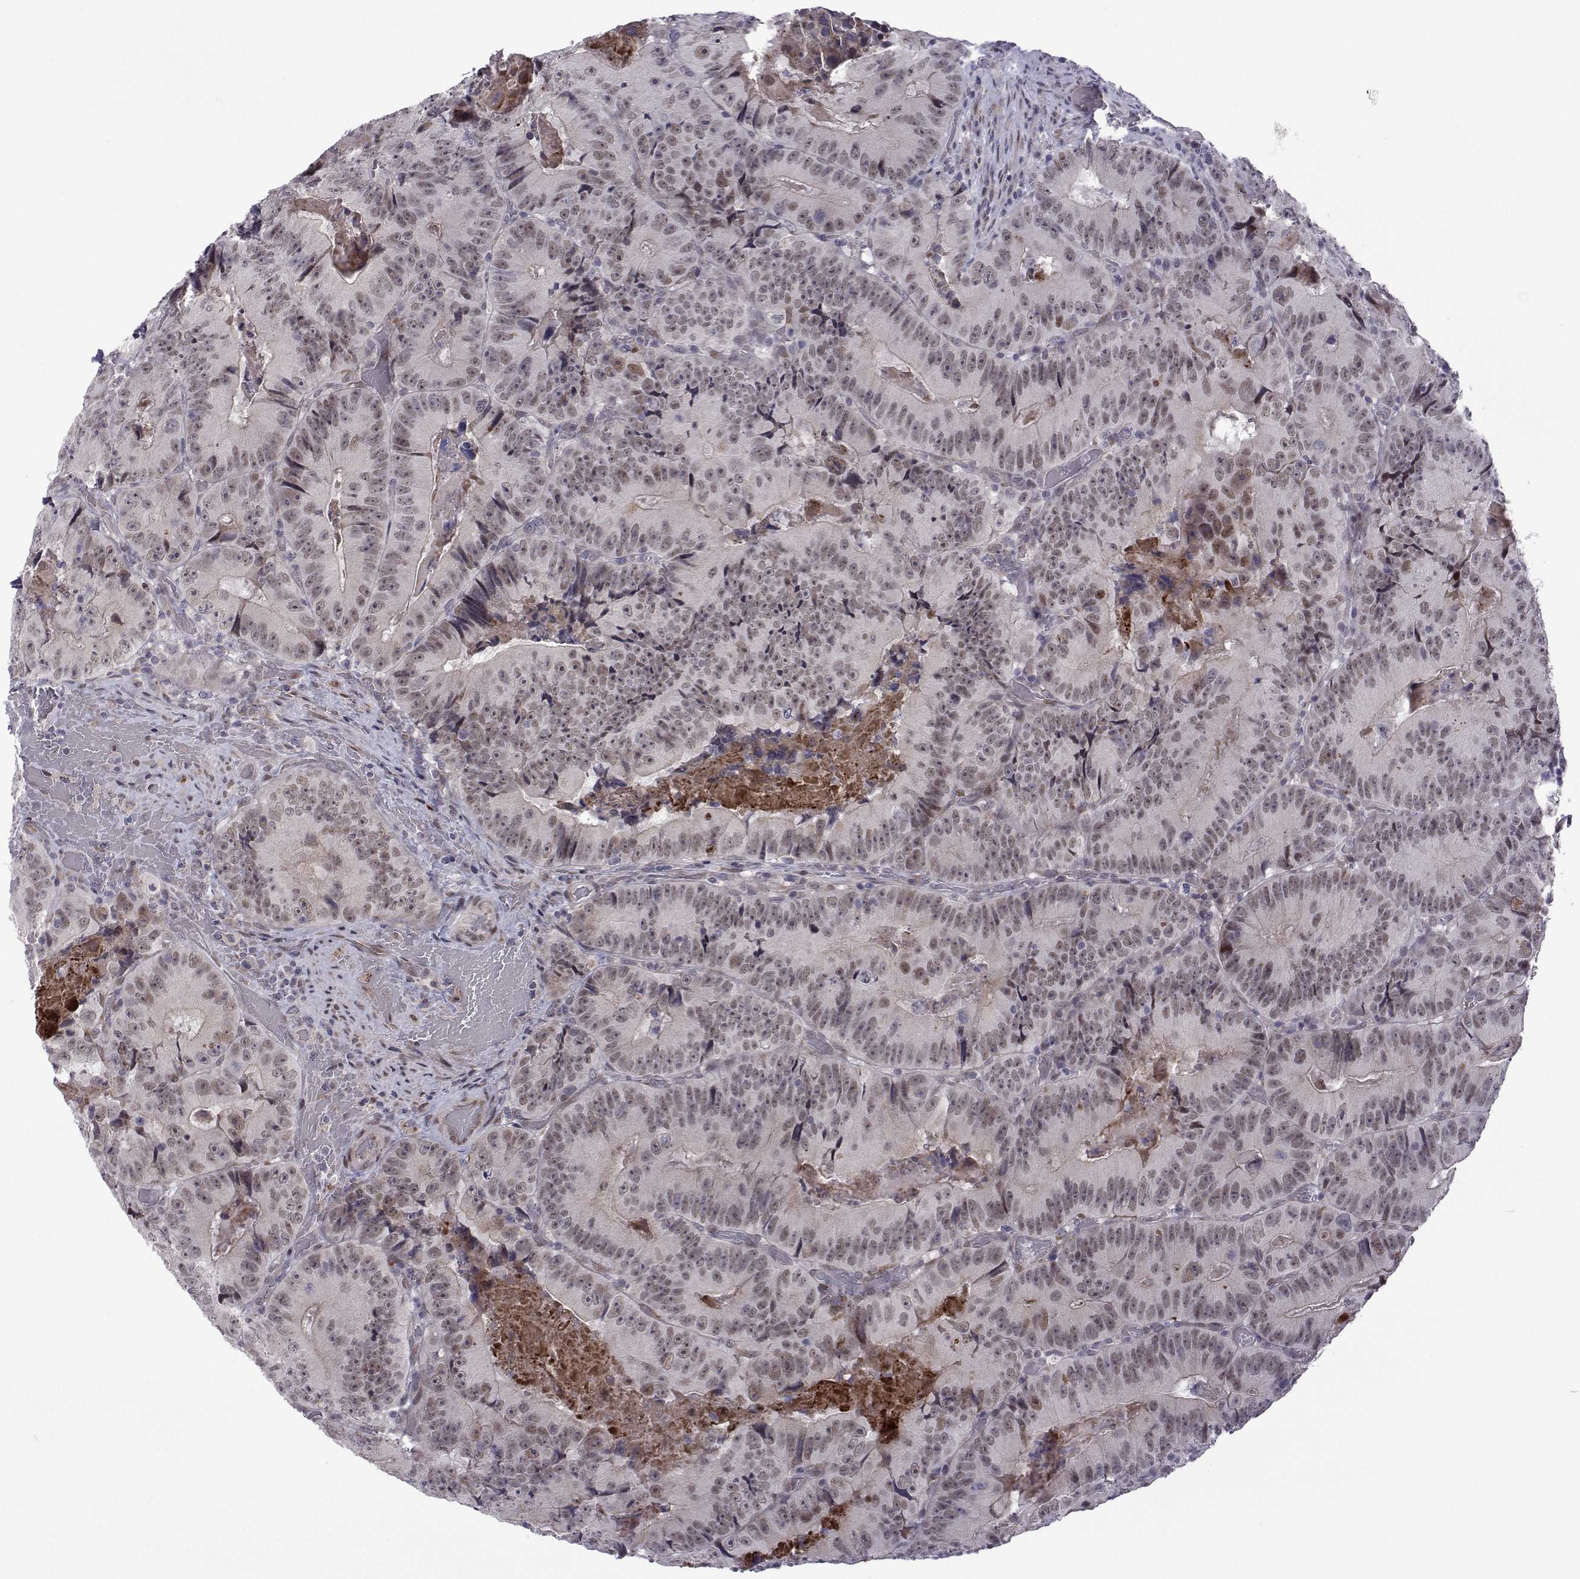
{"staining": {"intensity": "weak", "quantity": ">75%", "location": "nuclear"}, "tissue": "colorectal cancer", "cell_type": "Tumor cells", "image_type": "cancer", "snomed": [{"axis": "morphology", "description": "Adenocarcinoma, NOS"}, {"axis": "topography", "description": "Colon"}], "caption": "Brown immunohistochemical staining in human colorectal cancer (adenocarcinoma) shows weak nuclear positivity in approximately >75% of tumor cells. (DAB IHC, brown staining for protein, blue staining for nuclei).", "gene": "EFCAB3", "patient": {"sex": "female", "age": 86}}